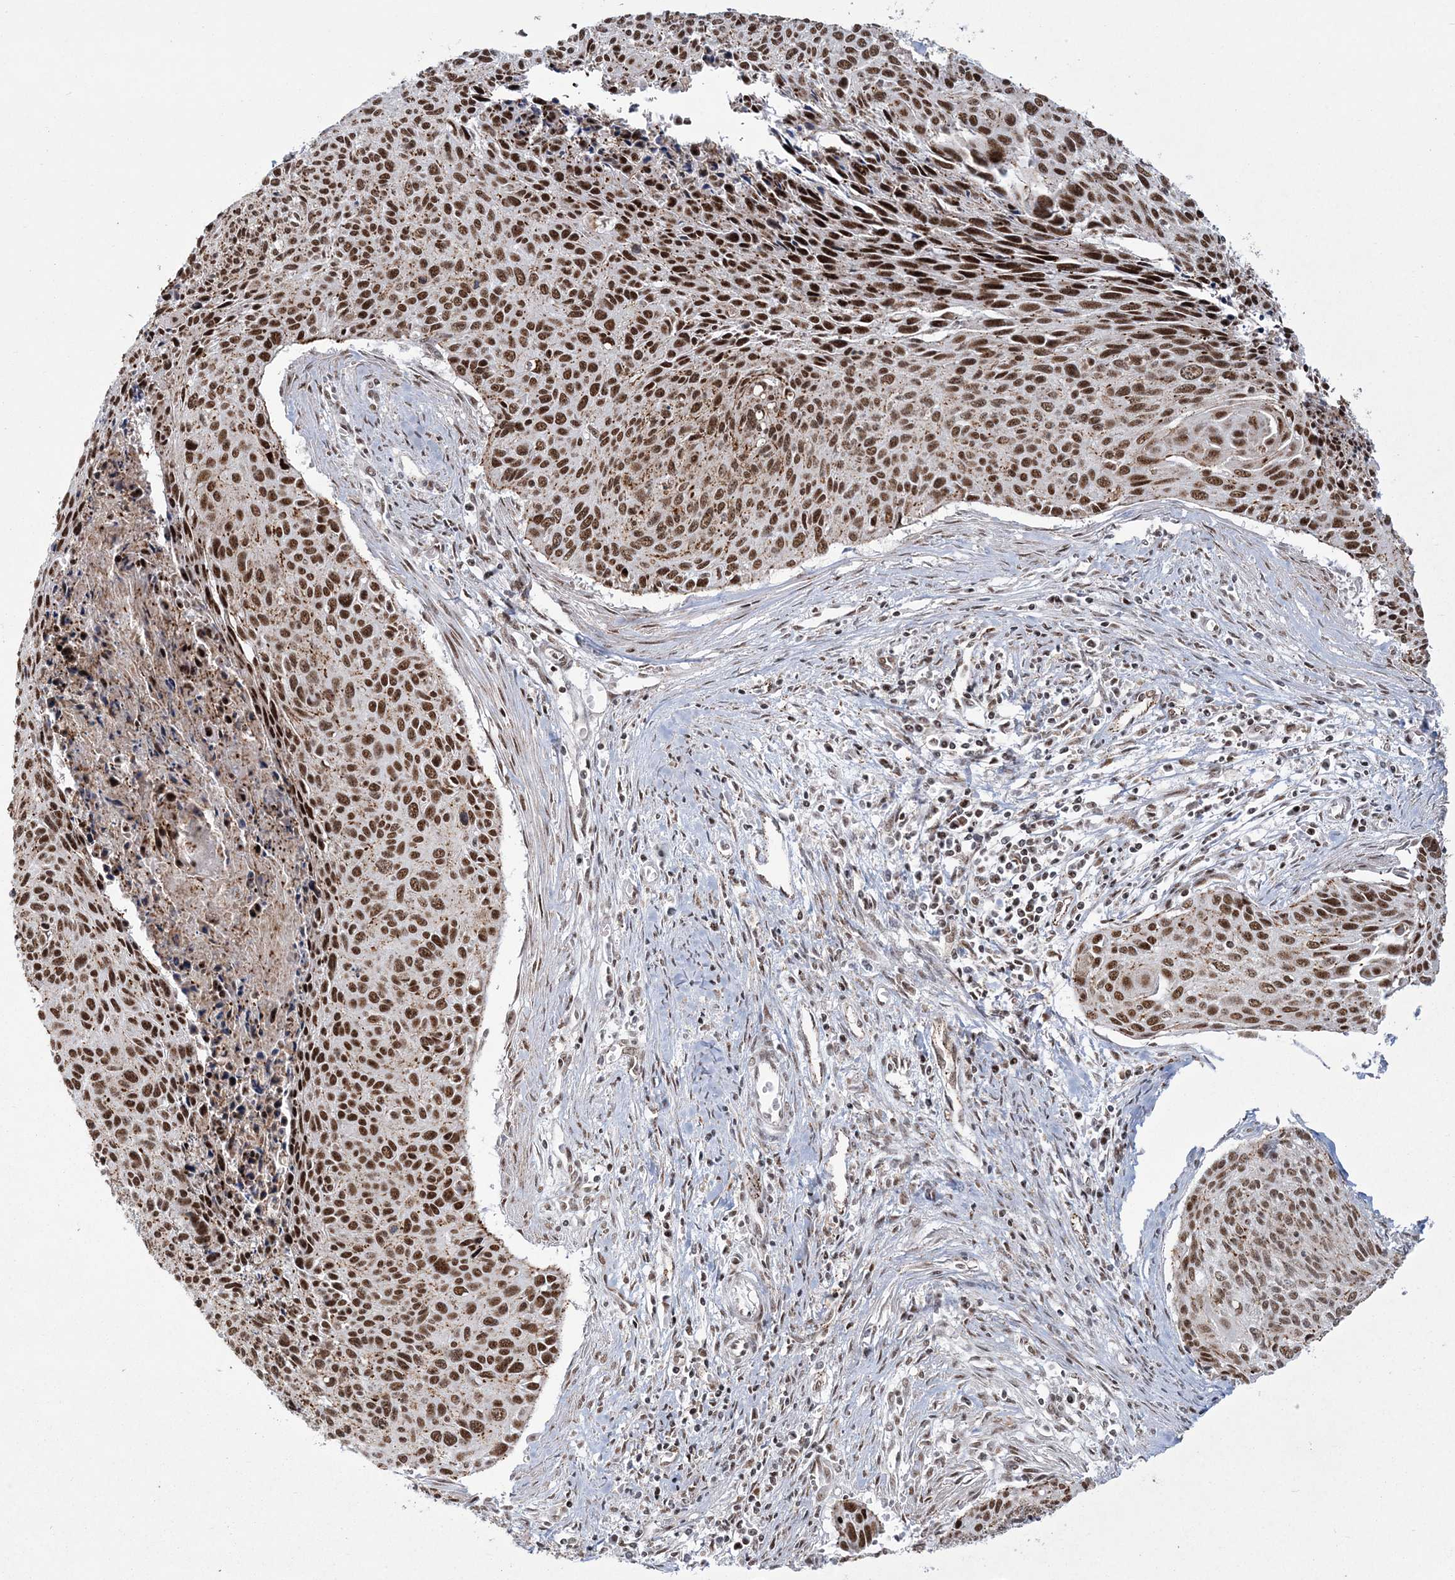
{"staining": {"intensity": "strong", "quantity": ">75%", "location": "nuclear"}, "tissue": "cervical cancer", "cell_type": "Tumor cells", "image_type": "cancer", "snomed": [{"axis": "morphology", "description": "Squamous cell carcinoma, NOS"}, {"axis": "topography", "description": "Cervix"}], "caption": "A brown stain labels strong nuclear positivity of a protein in cervical squamous cell carcinoma tumor cells.", "gene": "RBM17", "patient": {"sex": "female", "age": 55}}